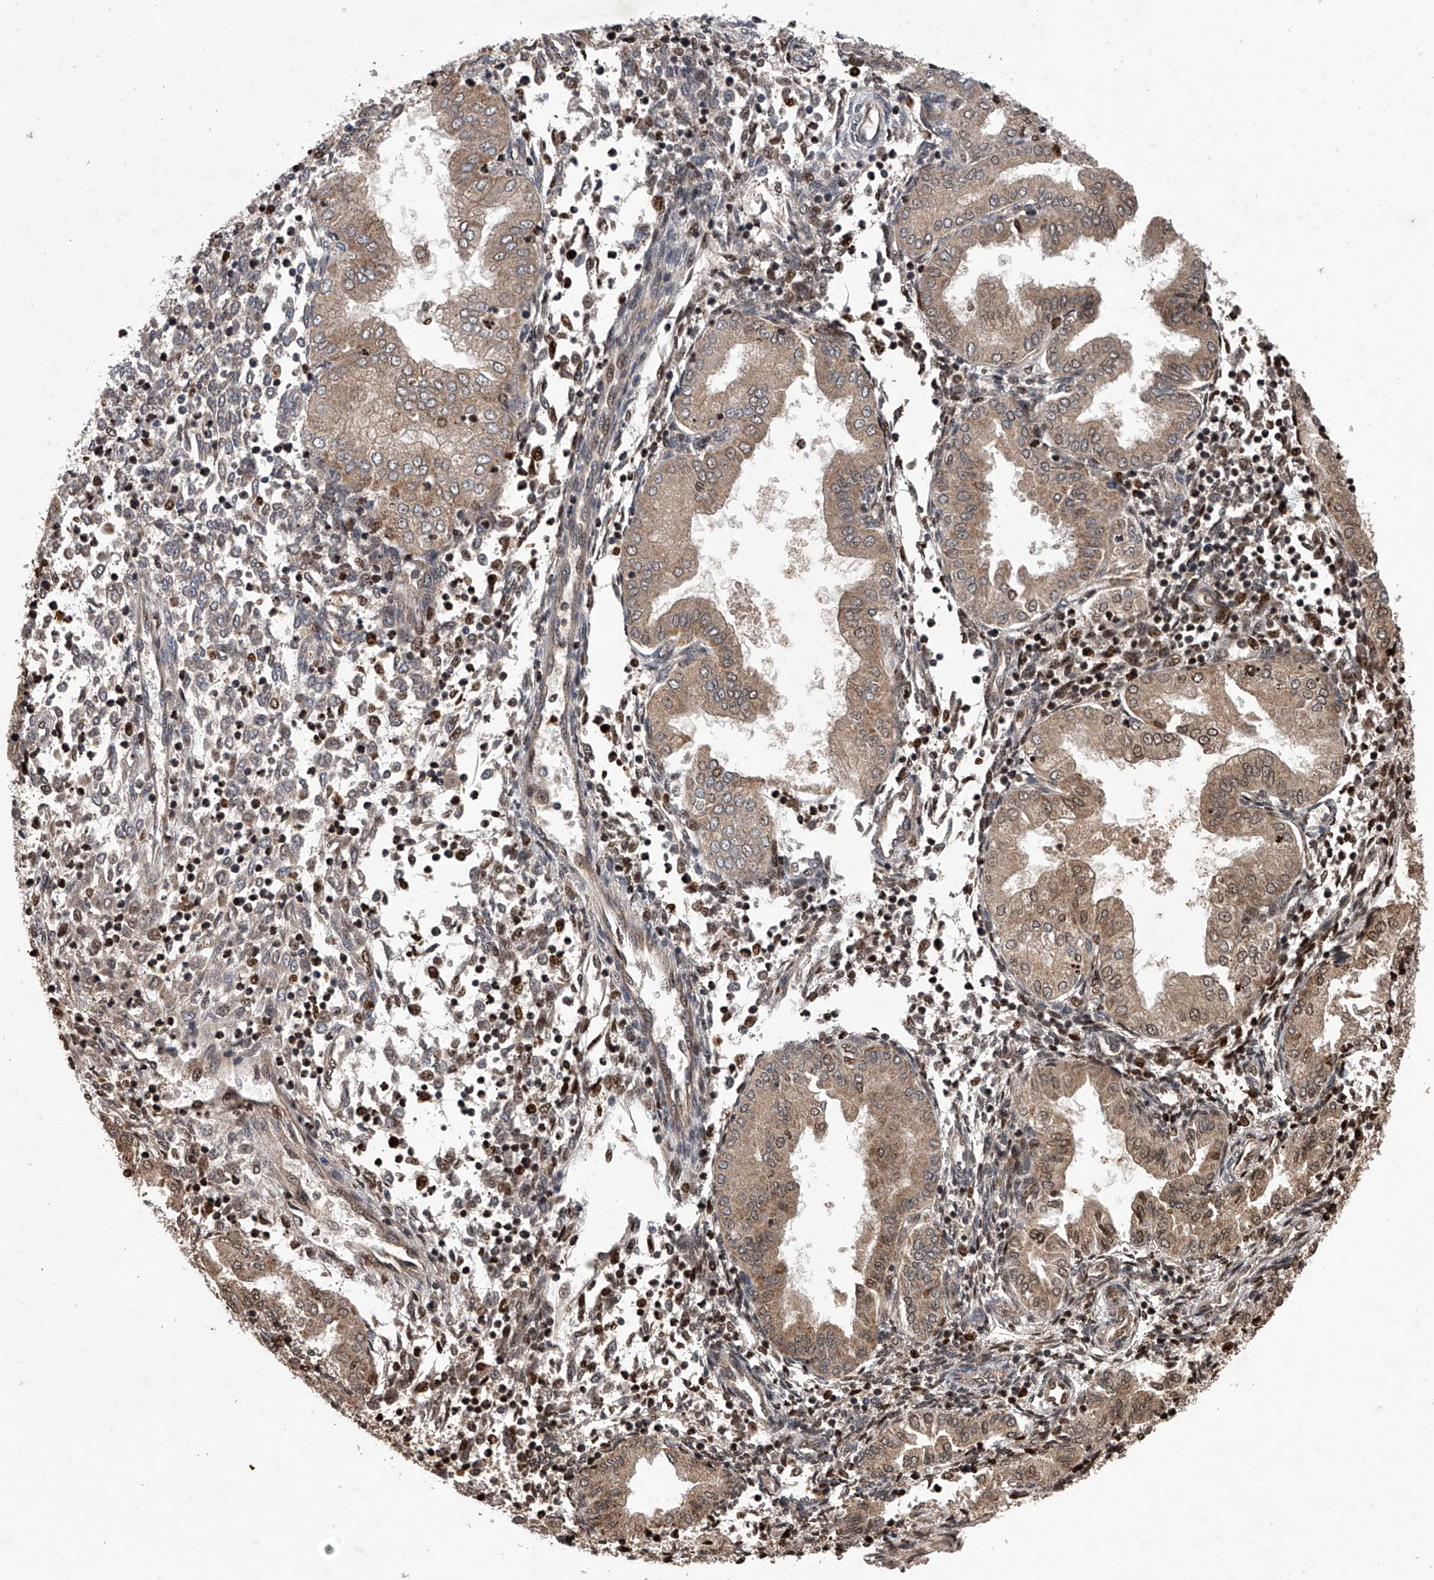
{"staining": {"intensity": "moderate", "quantity": "<25%", "location": "cytoplasmic/membranous,nuclear"}, "tissue": "endometrium", "cell_type": "Cells in endometrial stroma", "image_type": "normal", "snomed": [{"axis": "morphology", "description": "Normal tissue, NOS"}, {"axis": "topography", "description": "Endometrium"}], "caption": "This image displays IHC staining of normal human endometrium, with low moderate cytoplasmic/membranous,nuclear staining in about <25% of cells in endometrial stroma.", "gene": "MAP3K11", "patient": {"sex": "female", "age": 53}}